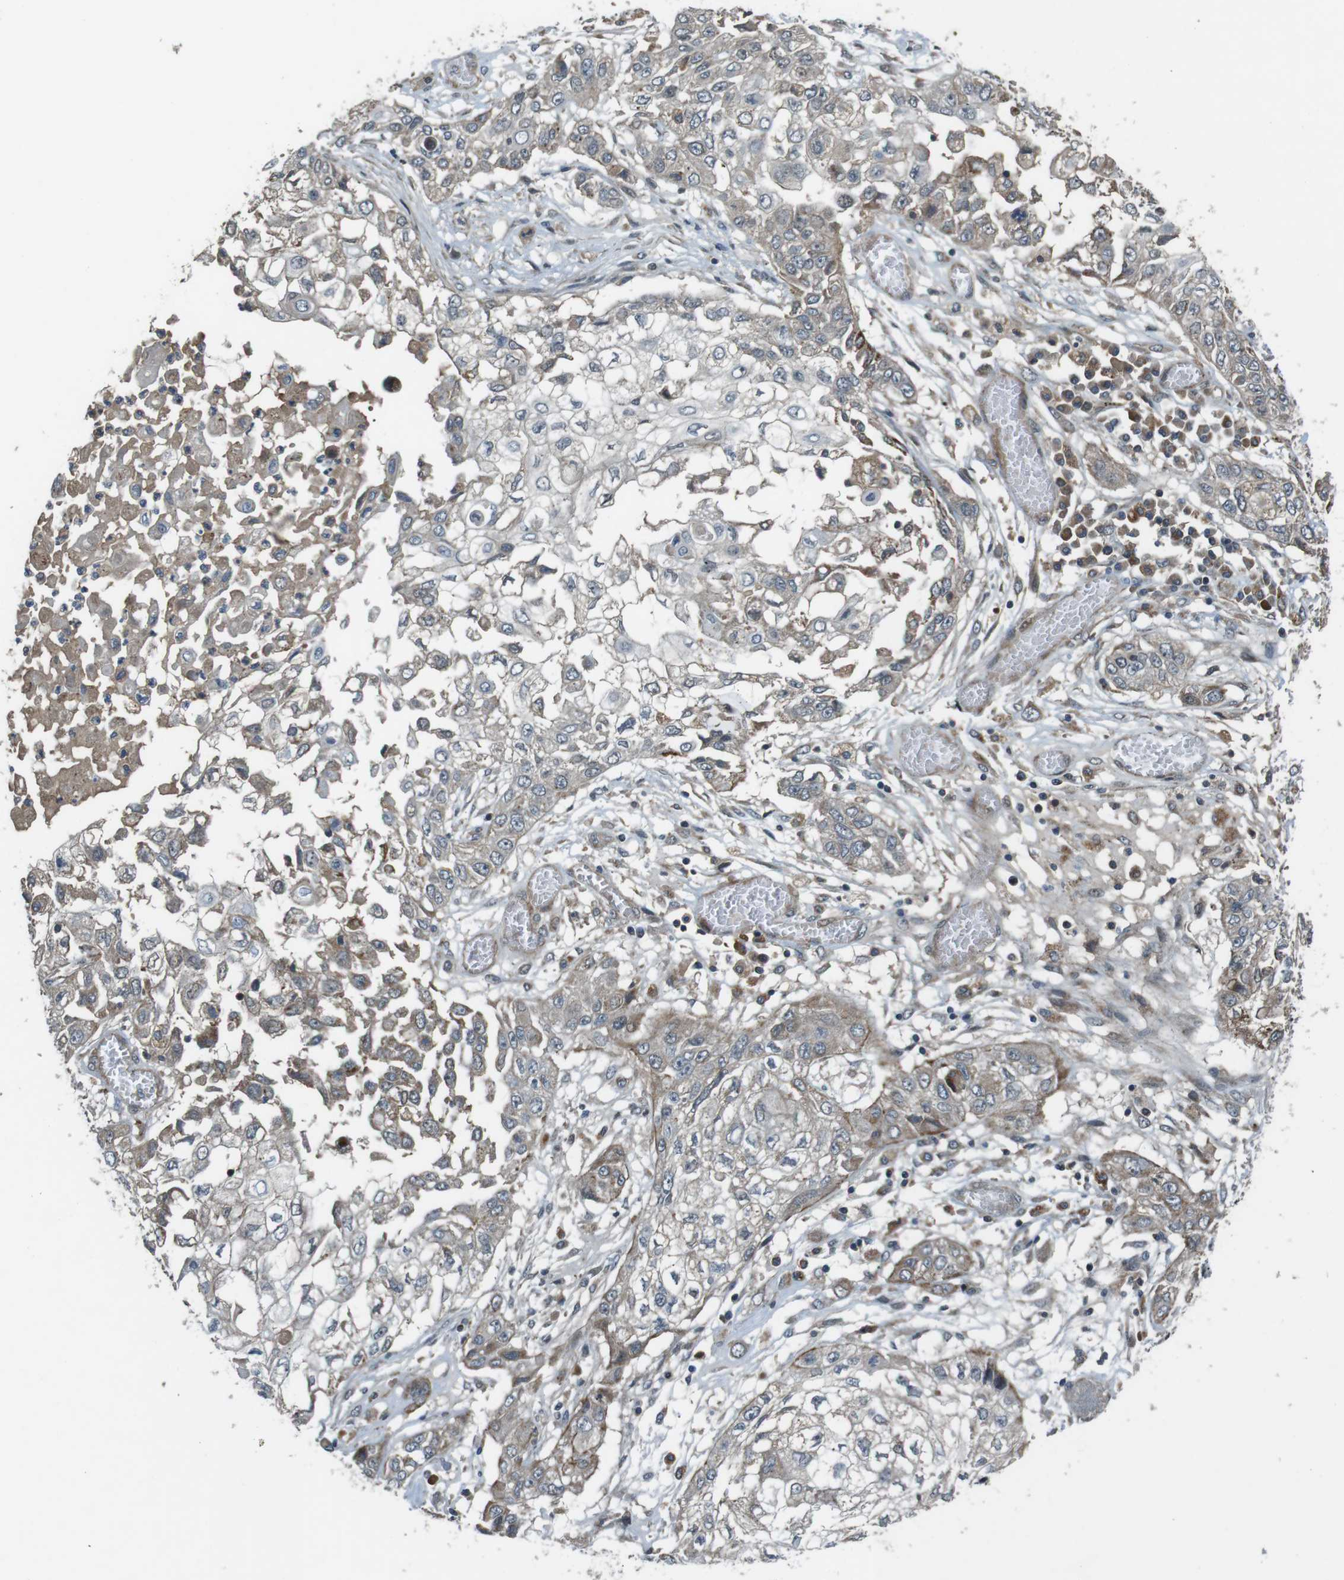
{"staining": {"intensity": "moderate", "quantity": "25%-75%", "location": "cytoplasmic/membranous"}, "tissue": "lung cancer", "cell_type": "Tumor cells", "image_type": "cancer", "snomed": [{"axis": "morphology", "description": "Squamous cell carcinoma, NOS"}, {"axis": "topography", "description": "Lung"}], "caption": "IHC of lung cancer displays medium levels of moderate cytoplasmic/membranous staining in about 25%-75% of tumor cells.", "gene": "IFFO2", "patient": {"sex": "male", "age": 71}}